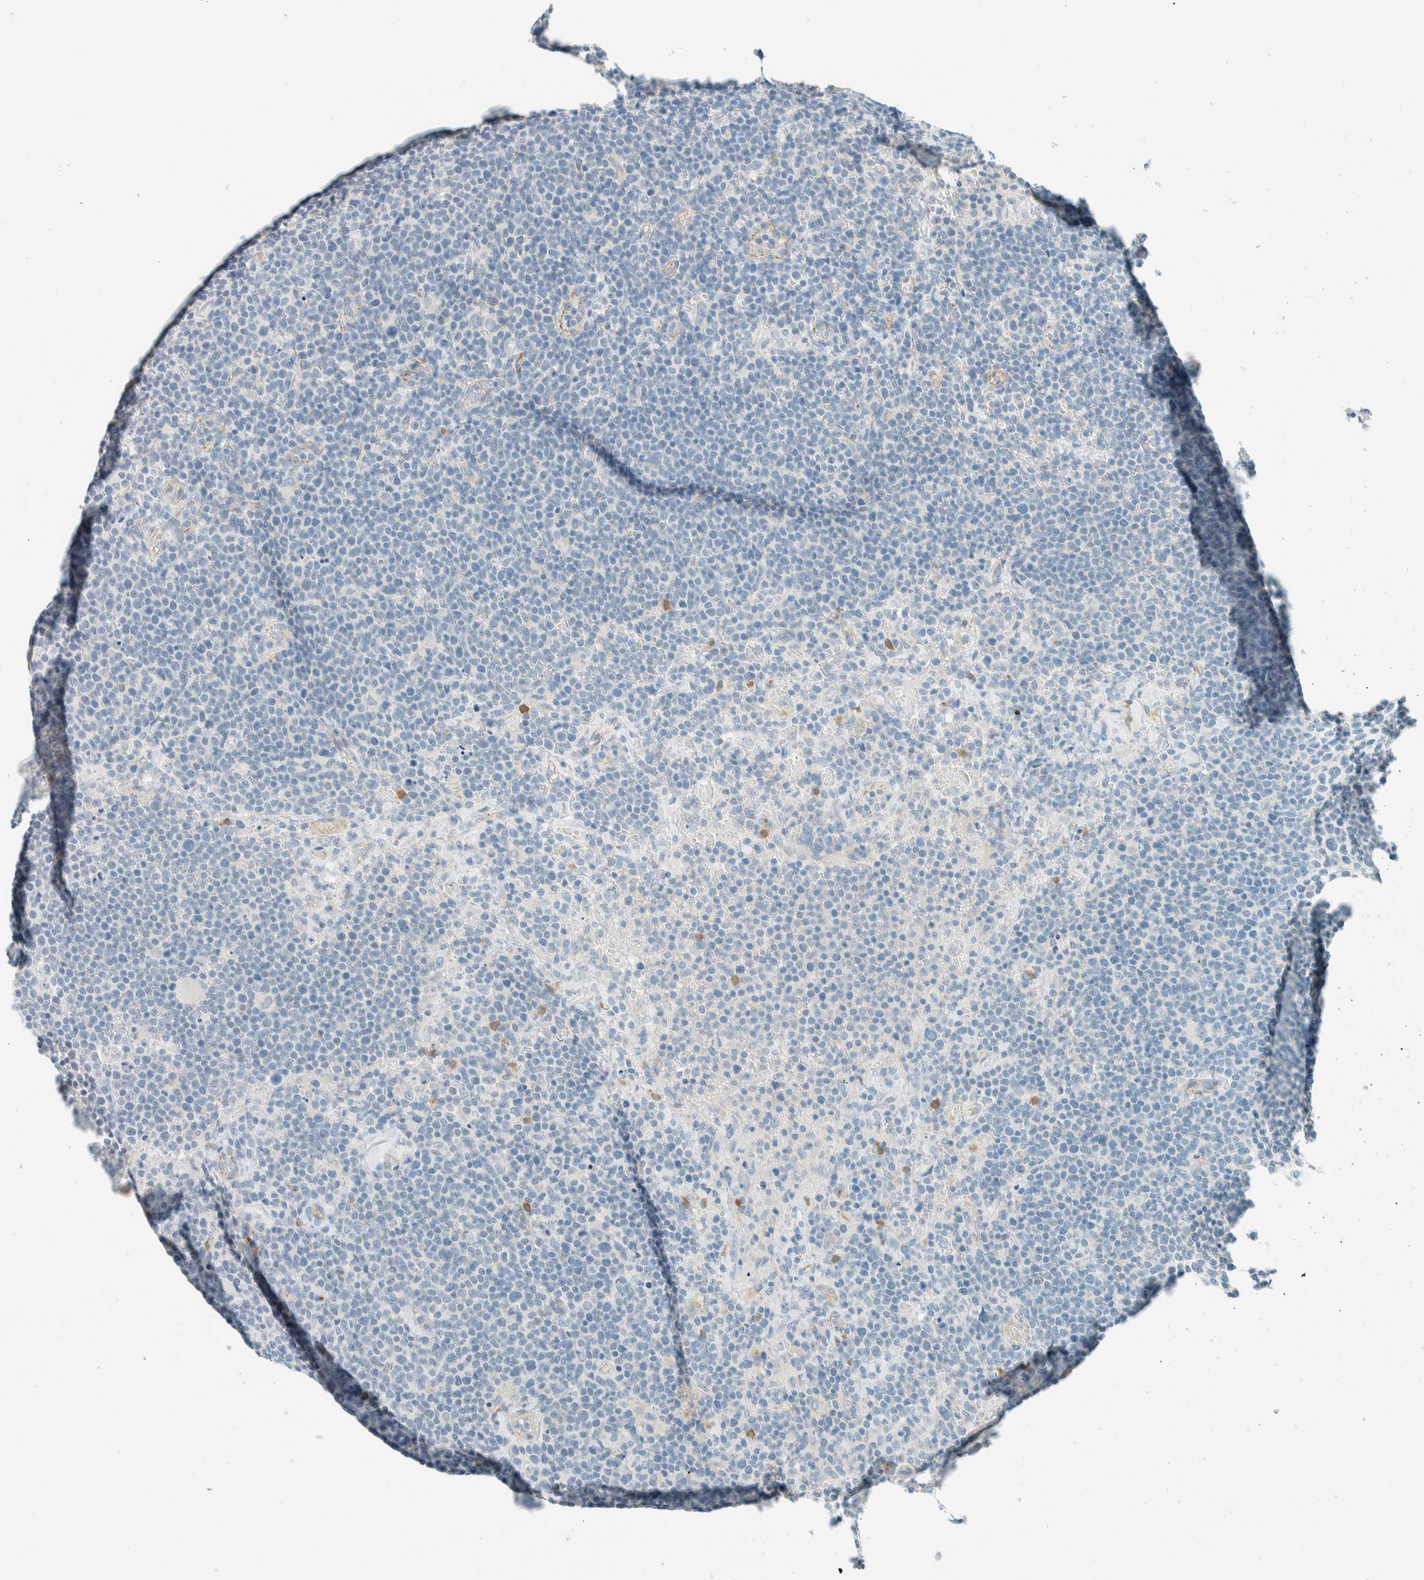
{"staining": {"intensity": "negative", "quantity": "none", "location": "none"}, "tissue": "lymphoma", "cell_type": "Tumor cells", "image_type": "cancer", "snomed": [{"axis": "morphology", "description": "Malignant lymphoma, non-Hodgkin's type, High grade"}, {"axis": "topography", "description": "Lymph node"}], "caption": "DAB (3,3'-diaminobenzidine) immunohistochemical staining of human lymphoma reveals no significant expression in tumor cells. (Stains: DAB immunohistochemistry with hematoxylin counter stain, Microscopy: brightfield microscopy at high magnification).", "gene": "SLFN12", "patient": {"sex": "male", "age": 61}}